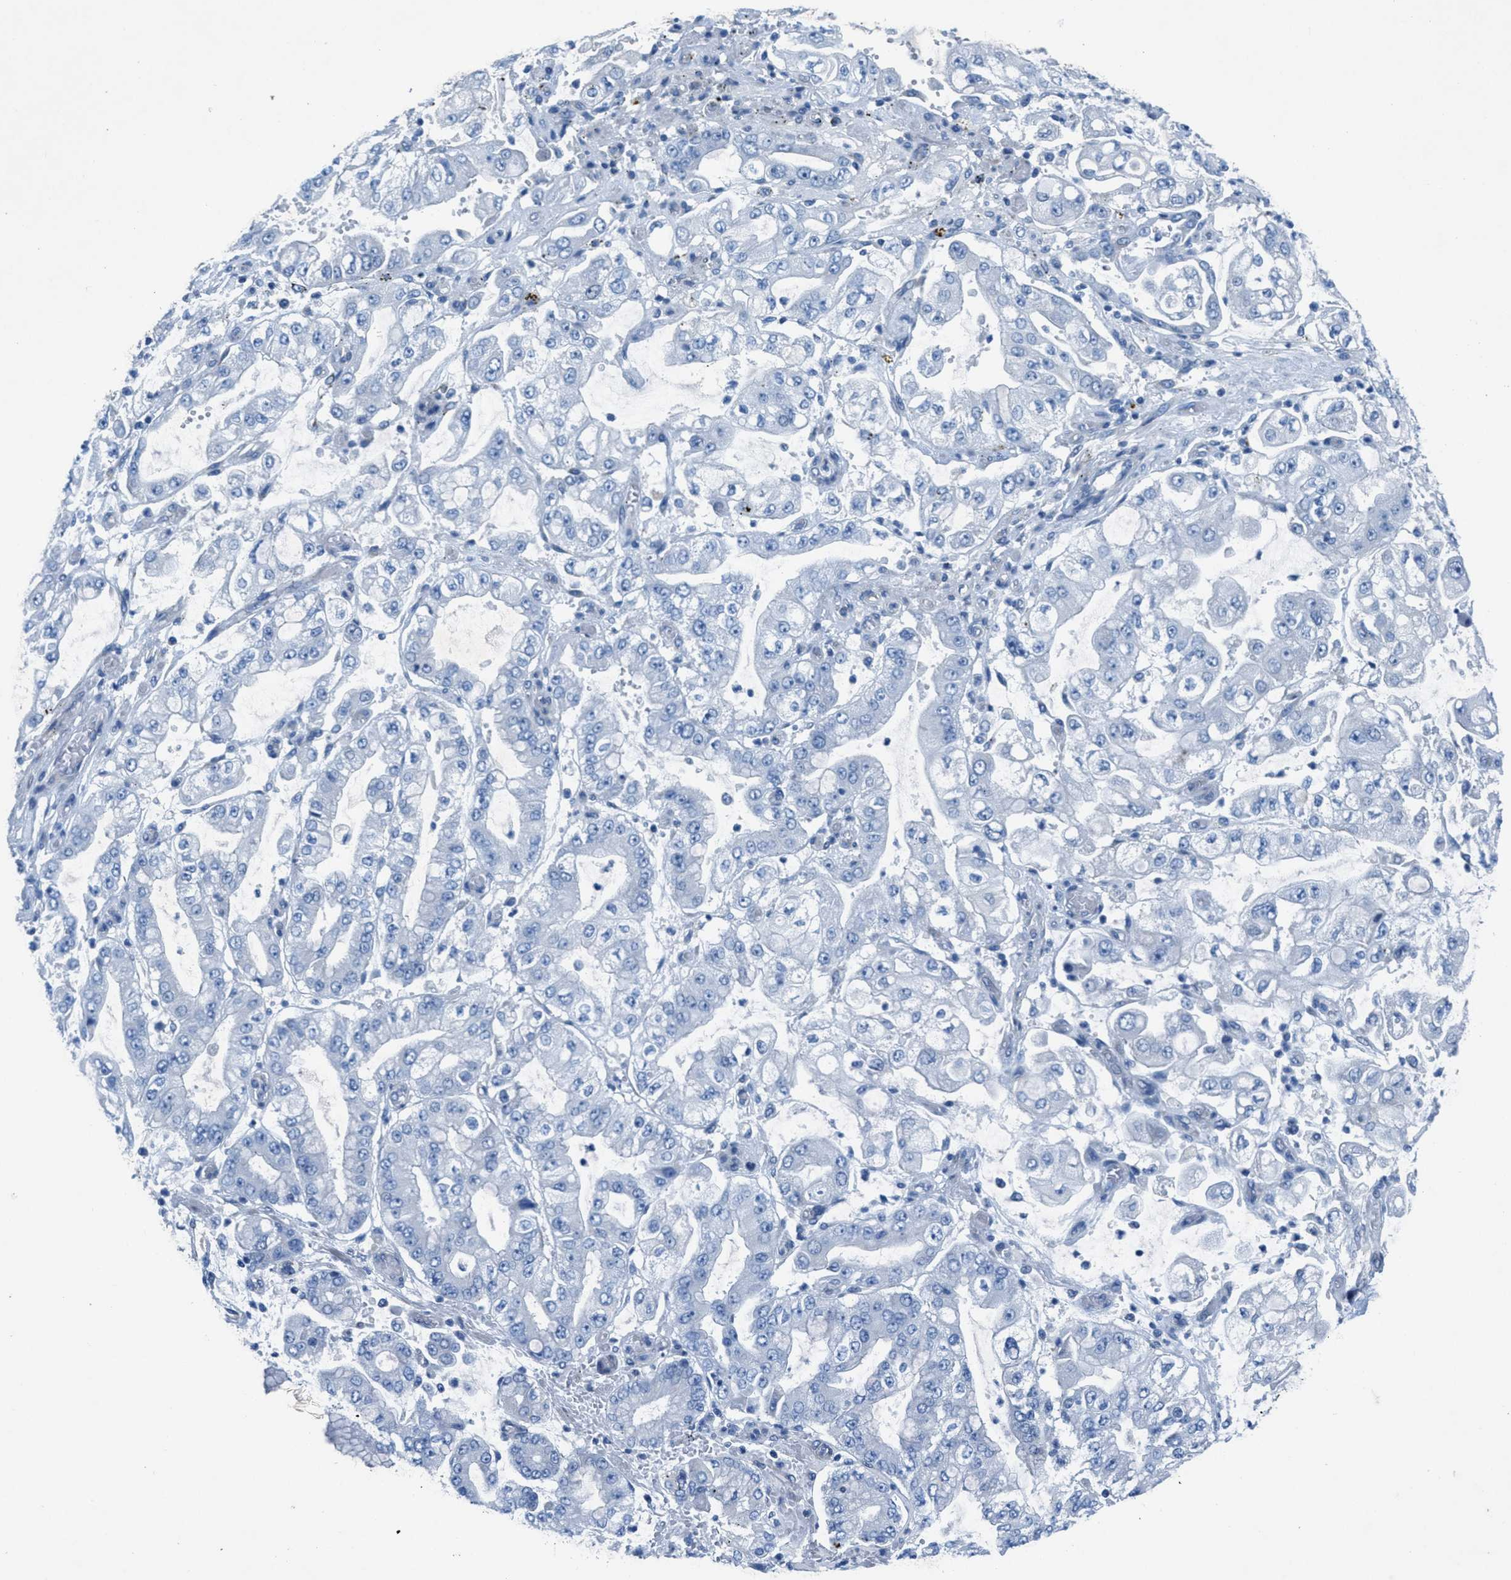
{"staining": {"intensity": "negative", "quantity": "none", "location": "none"}, "tissue": "stomach cancer", "cell_type": "Tumor cells", "image_type": "cancer", "snomed": [{"axis": "morphology", "description": "Adenocarcinoma, NOS"}, {"axis": "topography", "description": "Stomach"}], "caption": "A high-resolution micrograph shows IHC staining of stomach cancer (adenocarcinoma), which demonstrates no significant expression in tumor cells.", "gene": "GALNT17", "patient": {"sex": "male", "age": 76}}